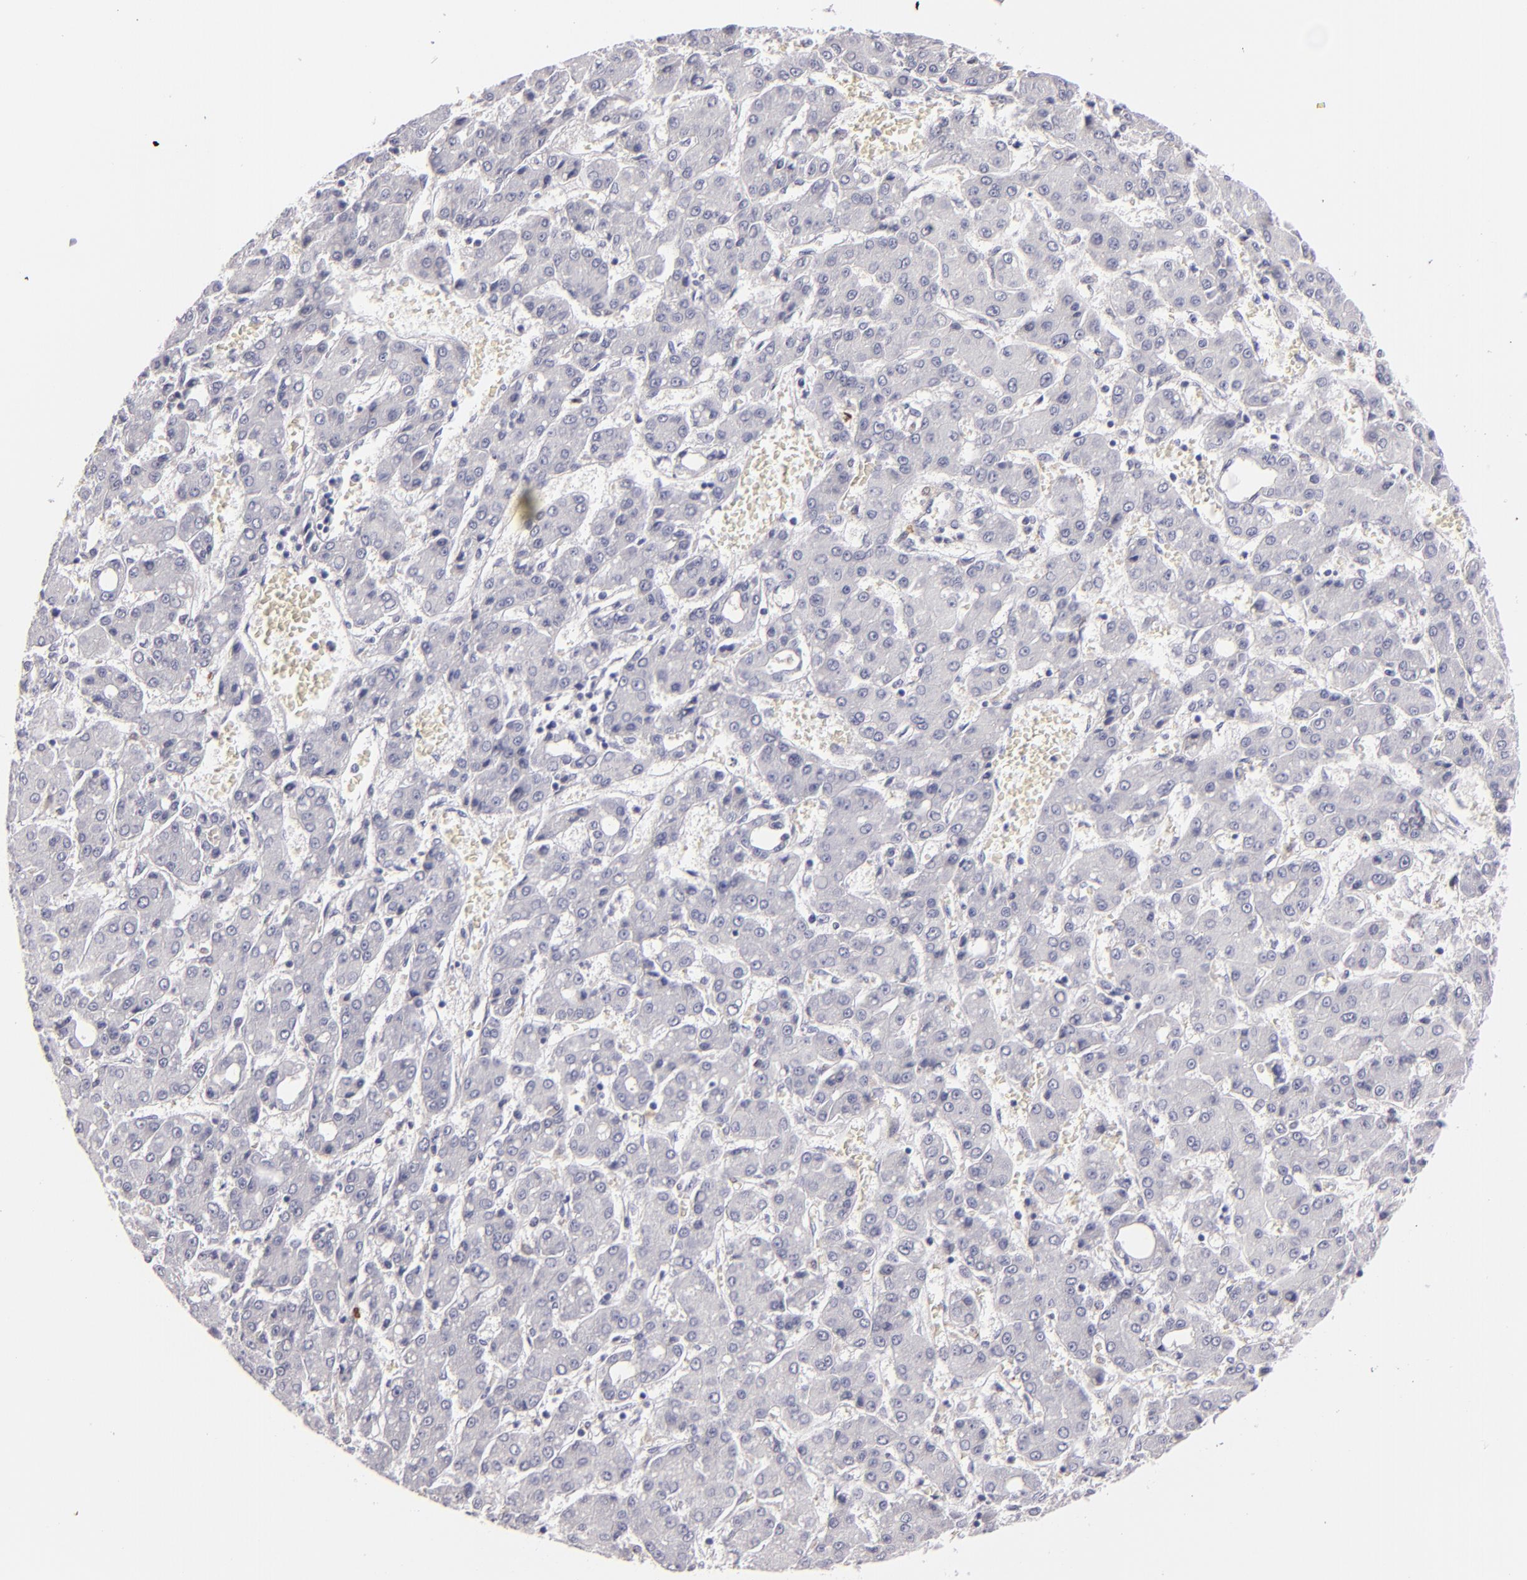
{"staining": {"intensity": "negative", "quantity": "none", "location": "none"}, "tissue": "liver cancer", "cell_type": "Tumor cells", "image_type": "cancer", "snomed": [{"axis": "morphology", "description": "Carcinoma, Hepatocellular, NOS"}, {"axis": "topography", "description": "Liver"}], "caption": "This is an immunohistochemistry (IHC) photomicrograph of human liver hepatocellular carcinoma. There is no expression in tumor cells.", "gene": "F13A1", "patient": {"sex": "male", "age": 69}}